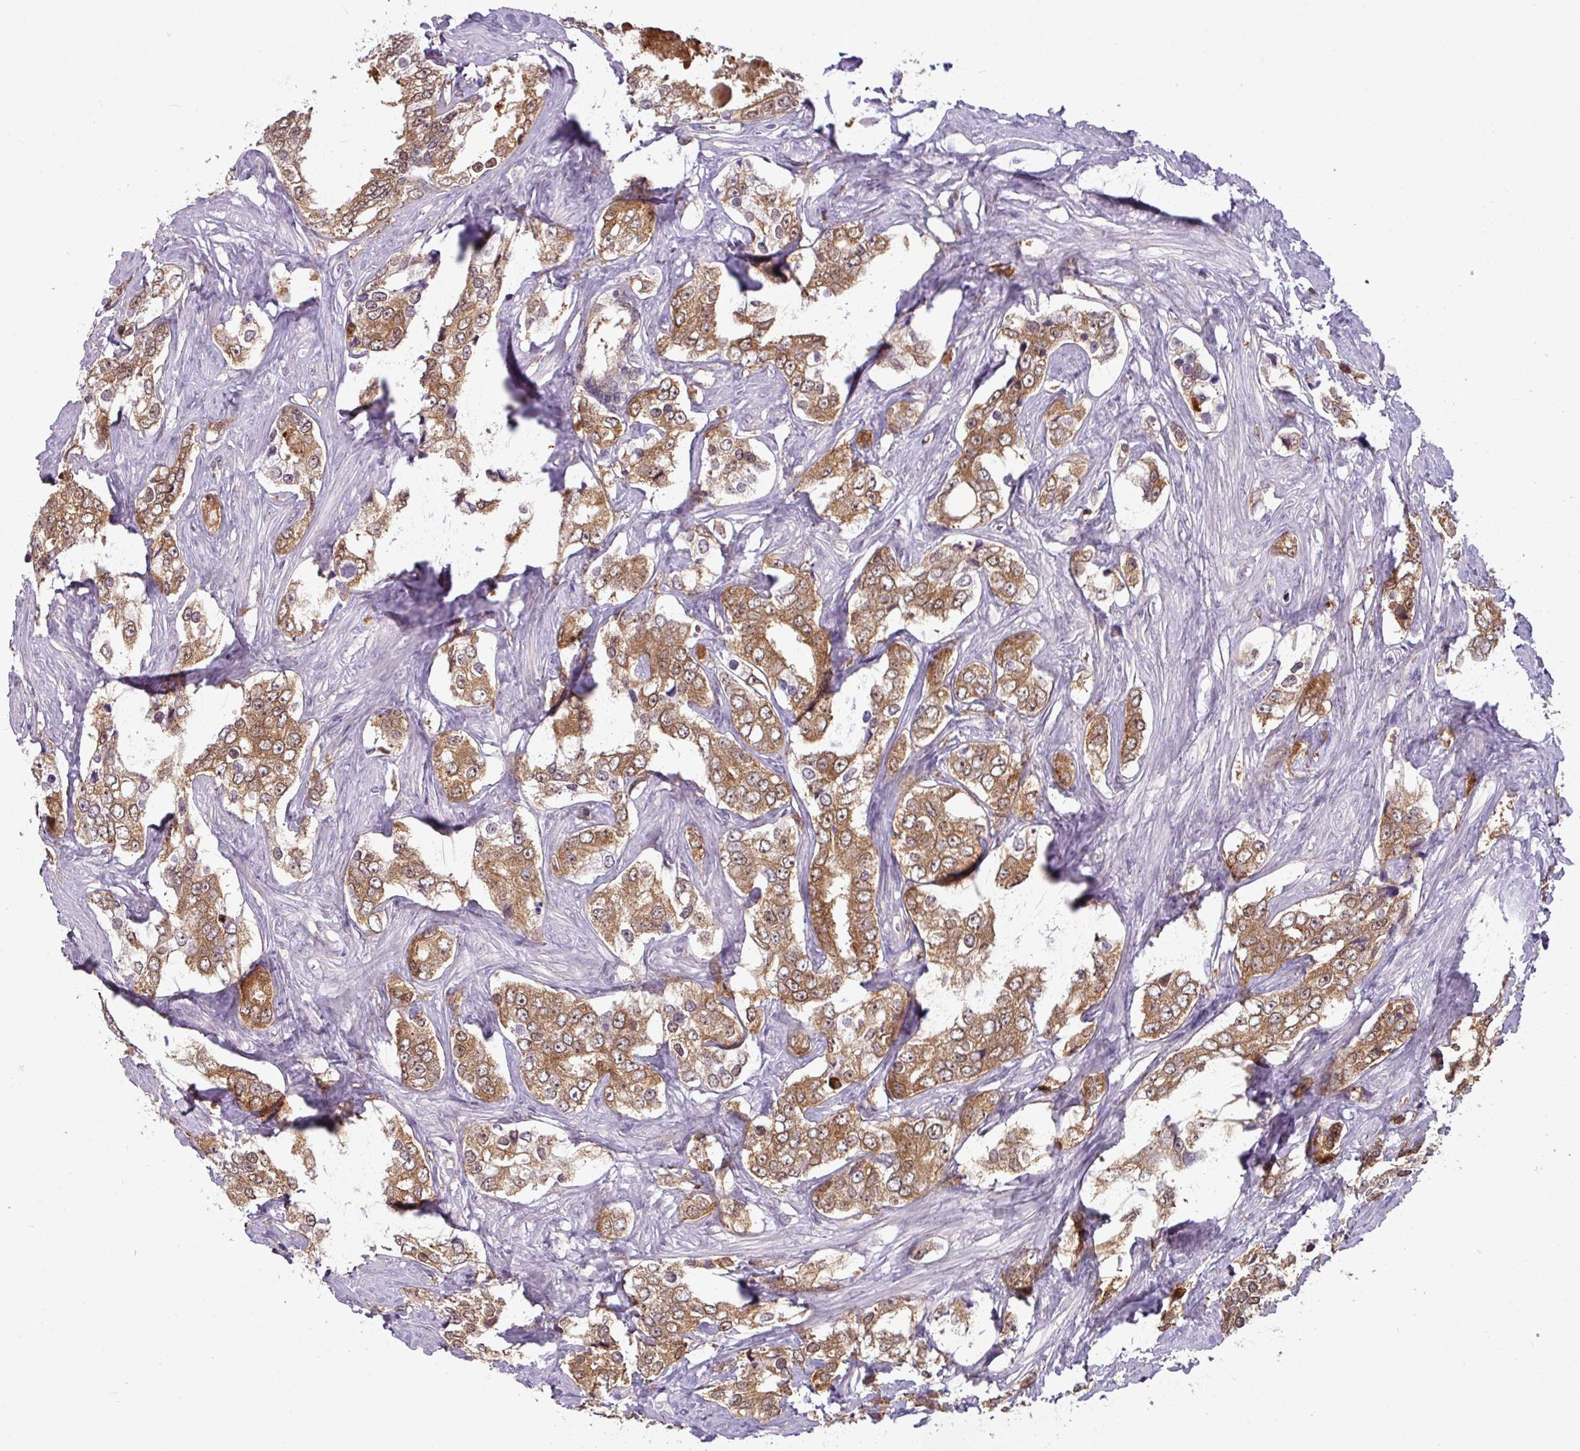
{"staining": {"intensity": "moderate", "quantity": ">75%", "location": "cytoplasmic/membranous"}, "tissue": "prostate cancer", "cell_type": "Tumor cells", "image_type": "cancer", "snomed": [{"axis": "morphology", "description": "Adenocarcinoma, High grade"}, {"axis": "topography", "description": "Prostate"}], "caption": "The immunohistochemical stain highlights moderate cytoplasmic/membranous staining in tumor cells of prostate high-grade adenocarcinoma tissue. The staining was performed using DAB to visualize the protein expression in brown, while the nuclei were stained in blue with hematoxylin (Magnification: 20x).", "gene": "TTLL12", "patient": {"sex": "male", "age": 66}}